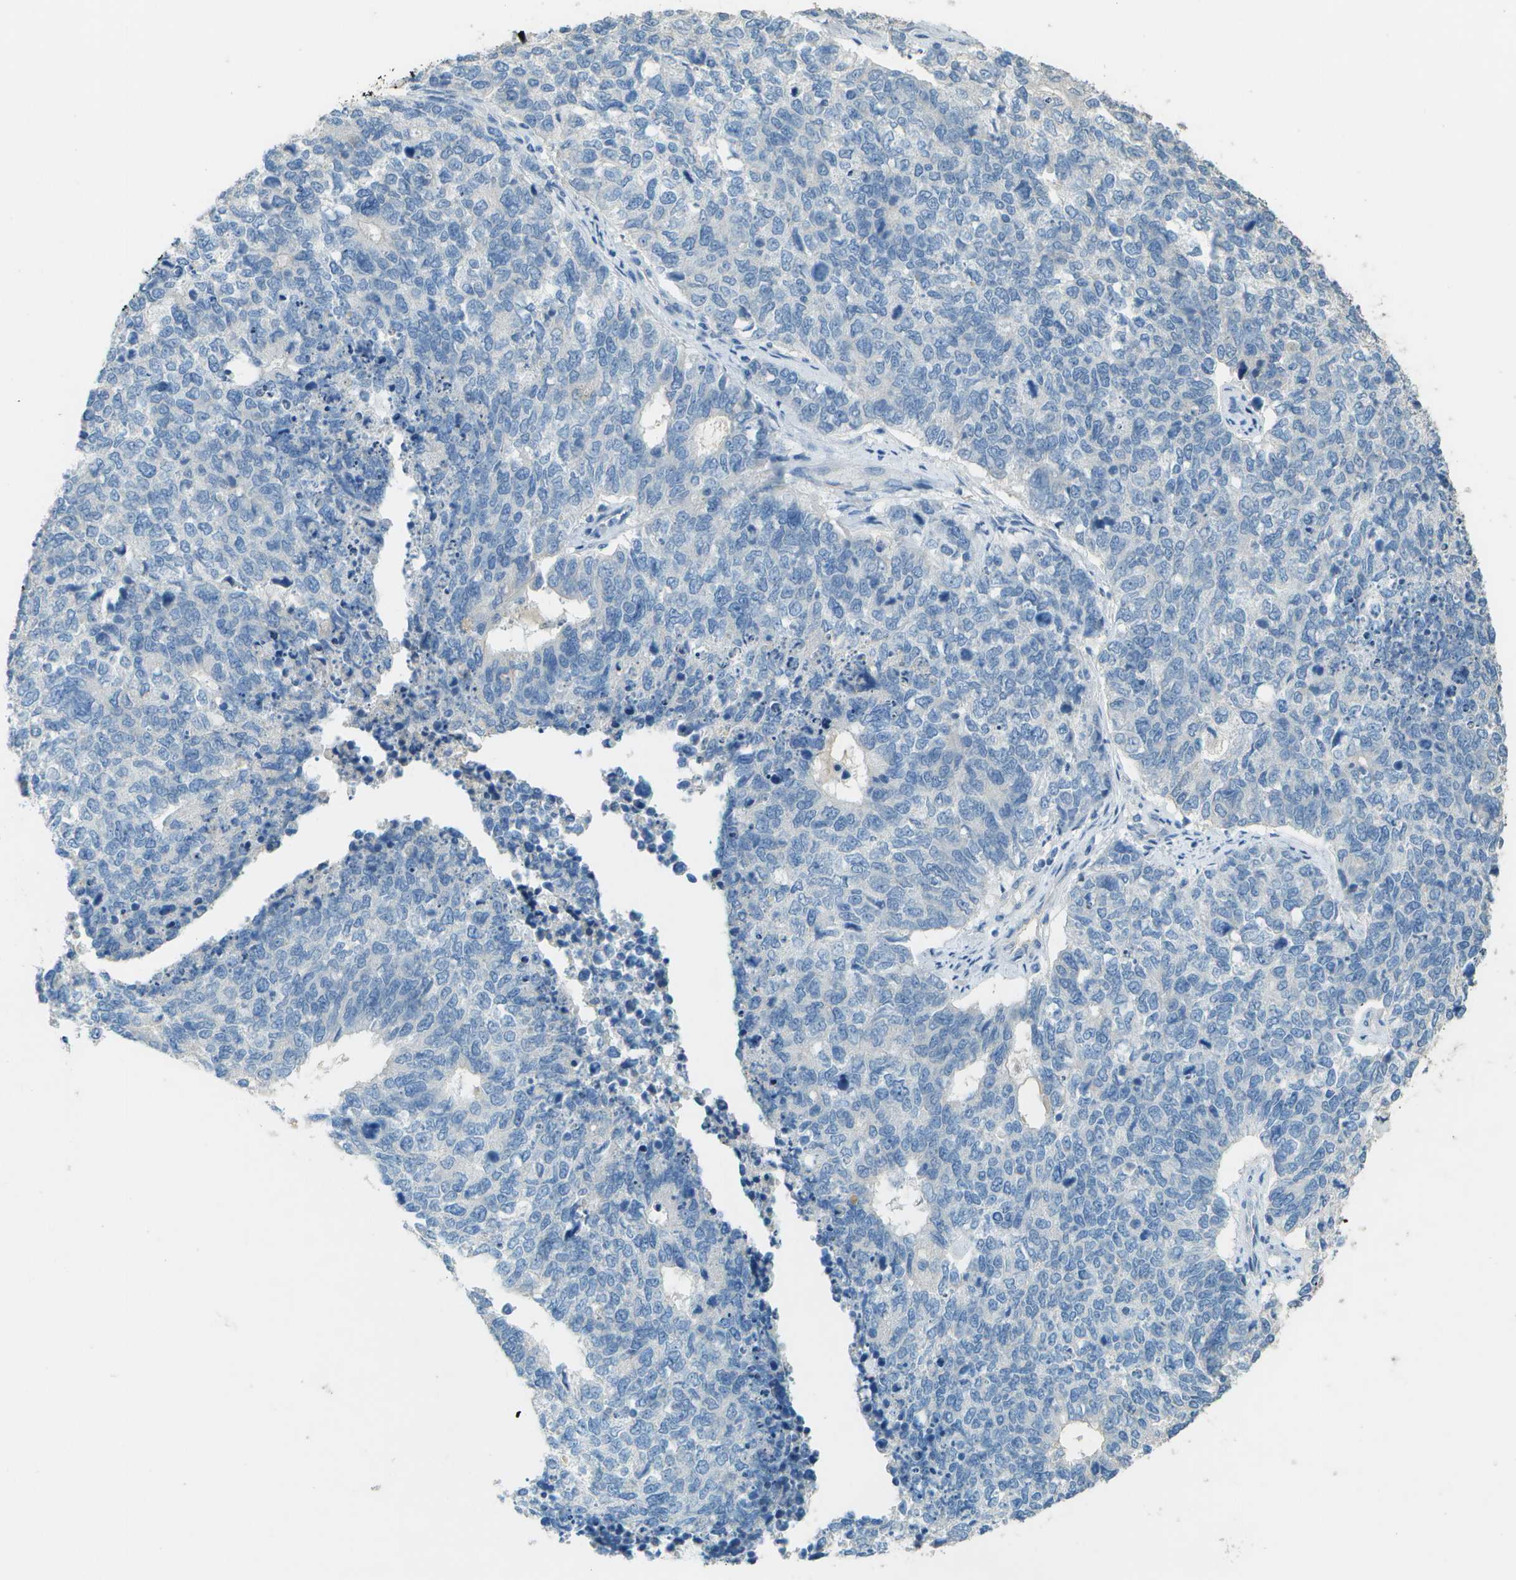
{"staining": {"intensity": "negative", "quantity": "none", "location": "none"}, "tissue": "cervical cancer", "cell_type": "Tumor cells", "image_type": "cancer", "snomed": [{"axis": "morphology", "description": "Squamous cell carcinoma, NOS"}, {"axis": "topography", "description": "Cervix"}], "caption": "An image of human cervical cancer (squamous cell carcinoma) is negative for staining in tumor cells. Brightfield microscopy of immunohistochemistry (IHC) stained with DAB (3,3'-diaminobenzidine) (brown) and hematoxylin (blue), captured at high magnification.", "gene": "LGI2", "patient": {"sex": "female", "age": 63}}